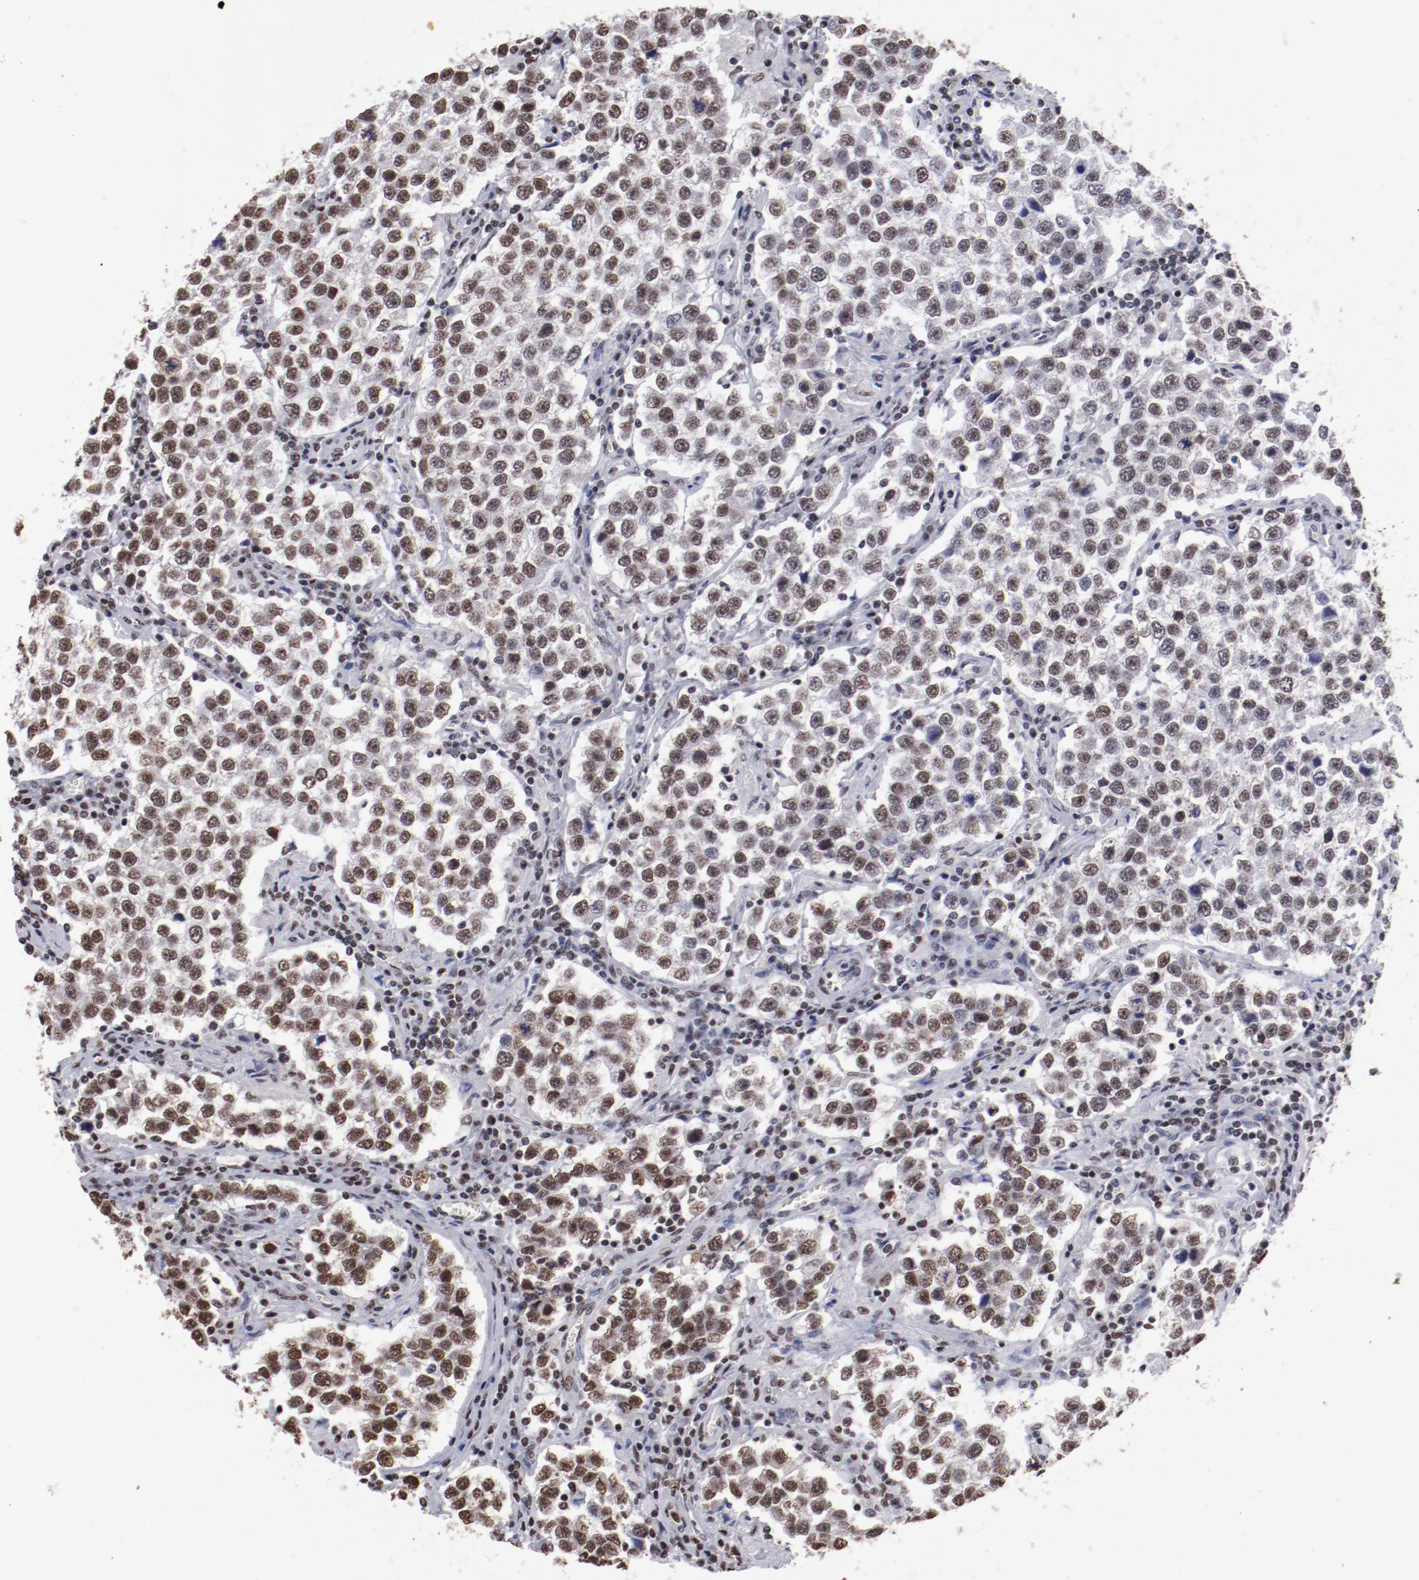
{"staining": {"intensity": "strong", "quantity": ">75%", "location": "nuclear"}, "tissue": "testis cancer", "cell_type": "Tumor cells", "image_type": "cancer", "snomed": [{"axis": "morphology", "description": "Seminoma, NOS"}, {"axis": "topography", "description": "Testis"}], "caption": "Testis cancer tissue displays strong nuclear positivity in about >75% of tumor cells, visualized by immunohistochemistry. The protein of interest is shown in brown color, while the nuclei are stained blue.", "gene": "HNRNPA2B1", "patient": {"sex": "male", "age": 36}}